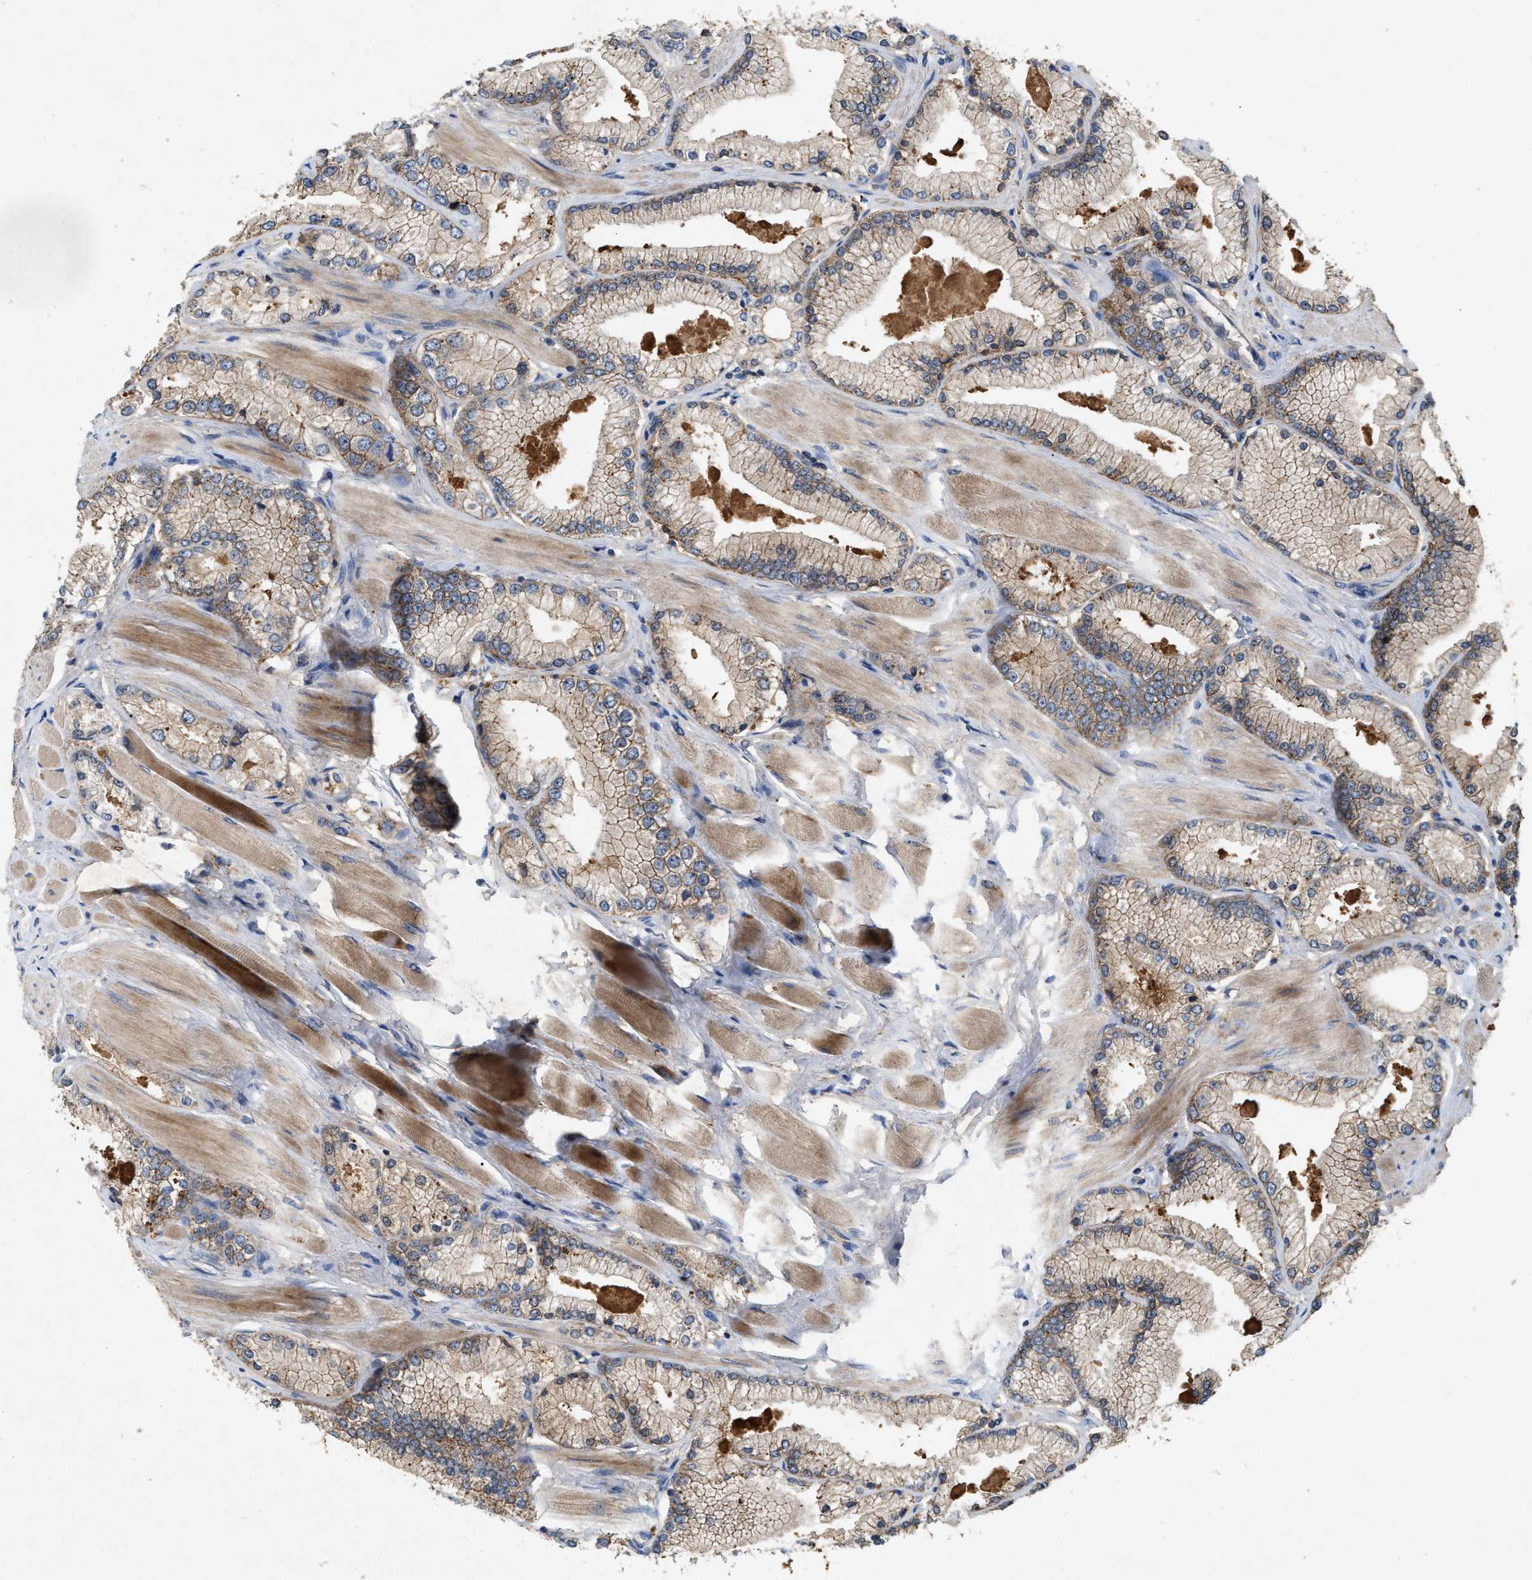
{"staining": {"intensity": "moderate", "quantity": "<25%", "location": "cytoplasmic/membranous"}, "tissue": "prostate cancer", "cell_type": "Tumor cells", "image_type": "cancer", "snomed": [{"axis": "morphology", "description": "Adenocarcinoma, High grade"}, {"axis": "topography", "description": "Prostate"}], "caption": "This micrograph reveals IHC staining of adenocarcinoma (high-grade) (prostate), with low moderate cytoplasmic/membranous expression in approximately <25% of tumor cells.", "gene": "LPAR2", "patient": {"sex": "male", "age": 50}}